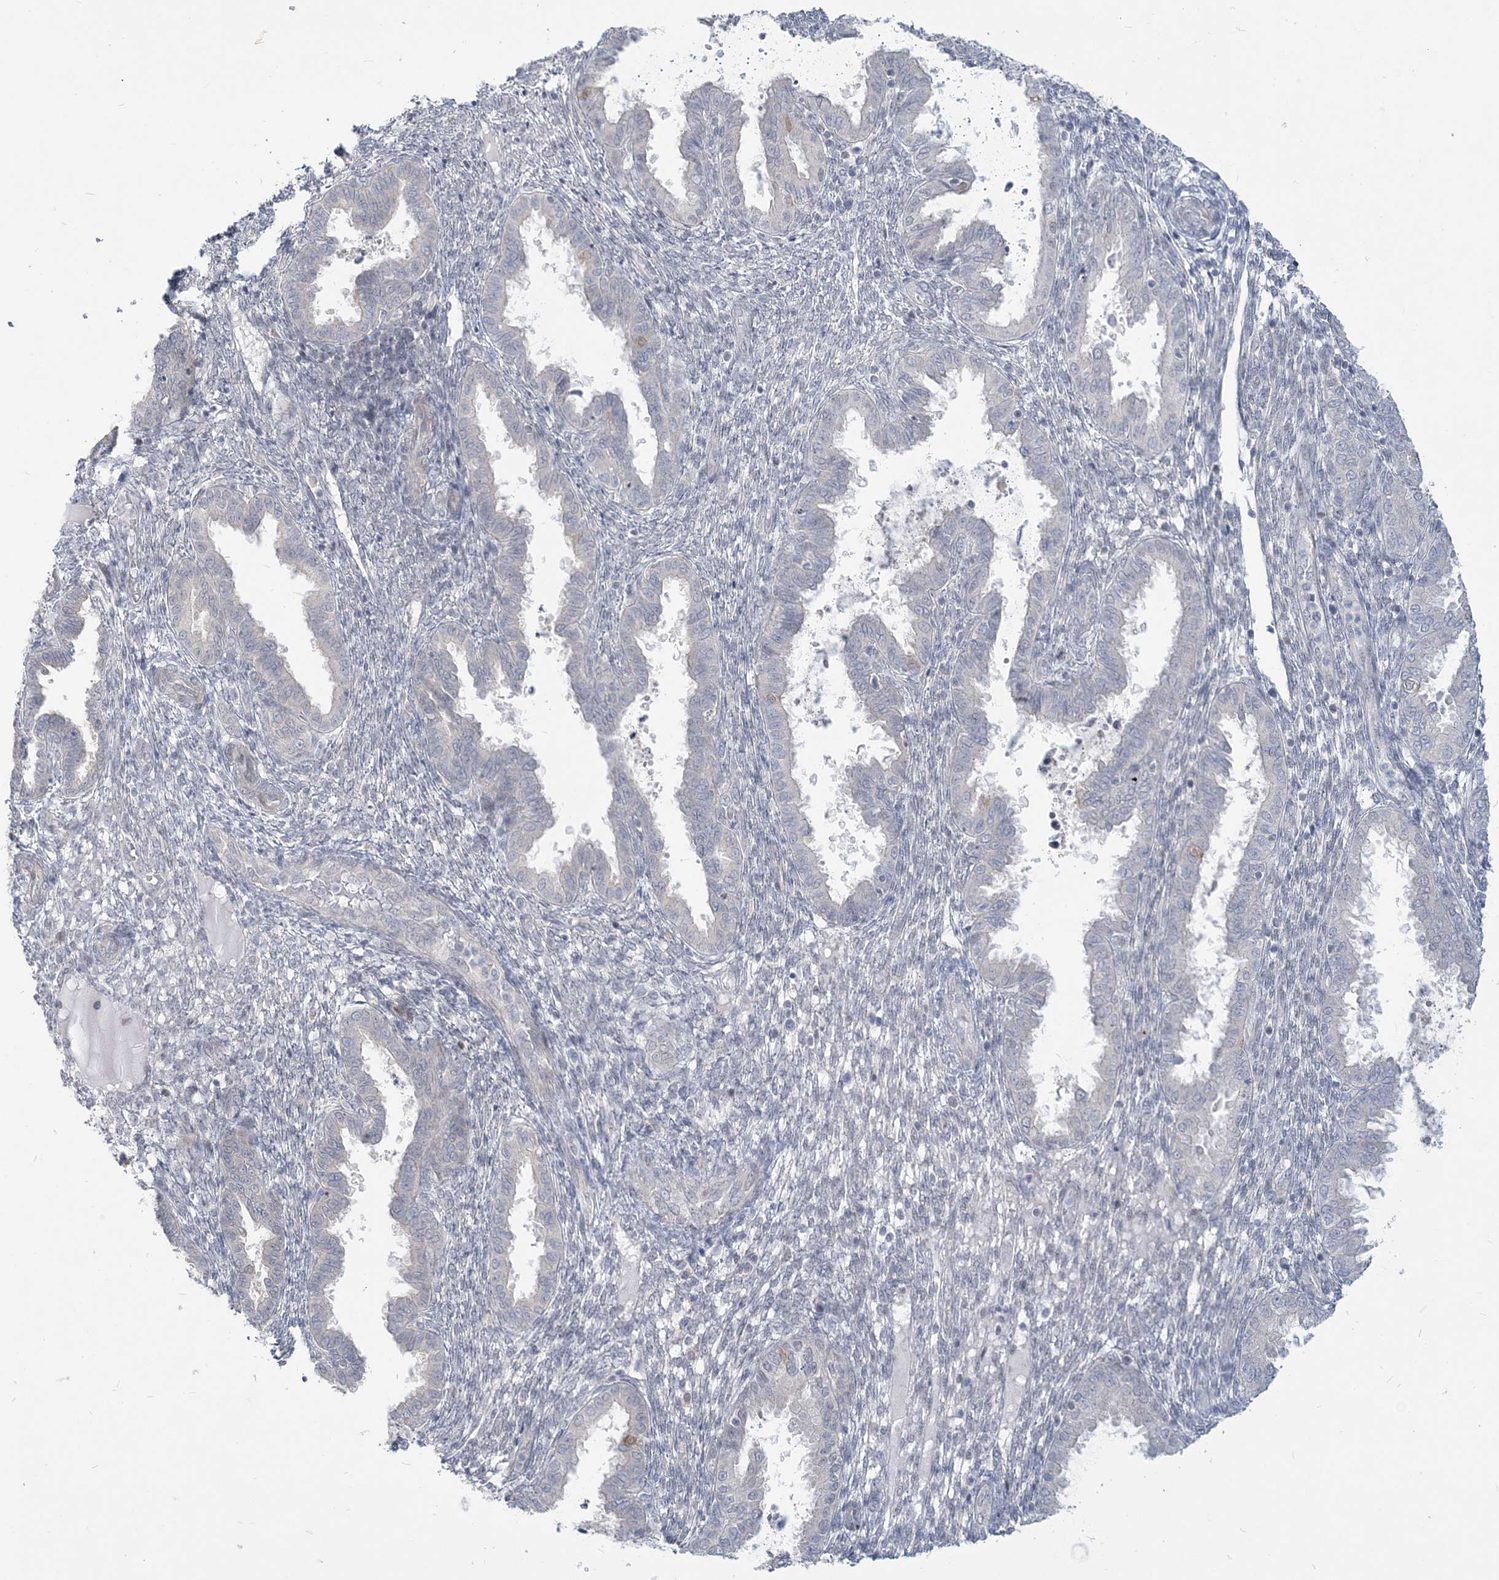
{"staining": {"intensity": "negative", "quantity": "none", "location": "none"}, "tissue": "endometrium", "cell_type": "Cells in endometrial stroma", "image_type": "normal", "snomed": [{"axis": "morphology", "description": "Normal tissue, NOS"}, {"axis": "topography", "description": "Endometrium"}], "caption": "Immunohistochemistry of benign human endometrium displays no staining in cells in endometrial stroma.", "gene": "SDAD1", "patient": {"sex": "female", "age": 33}}